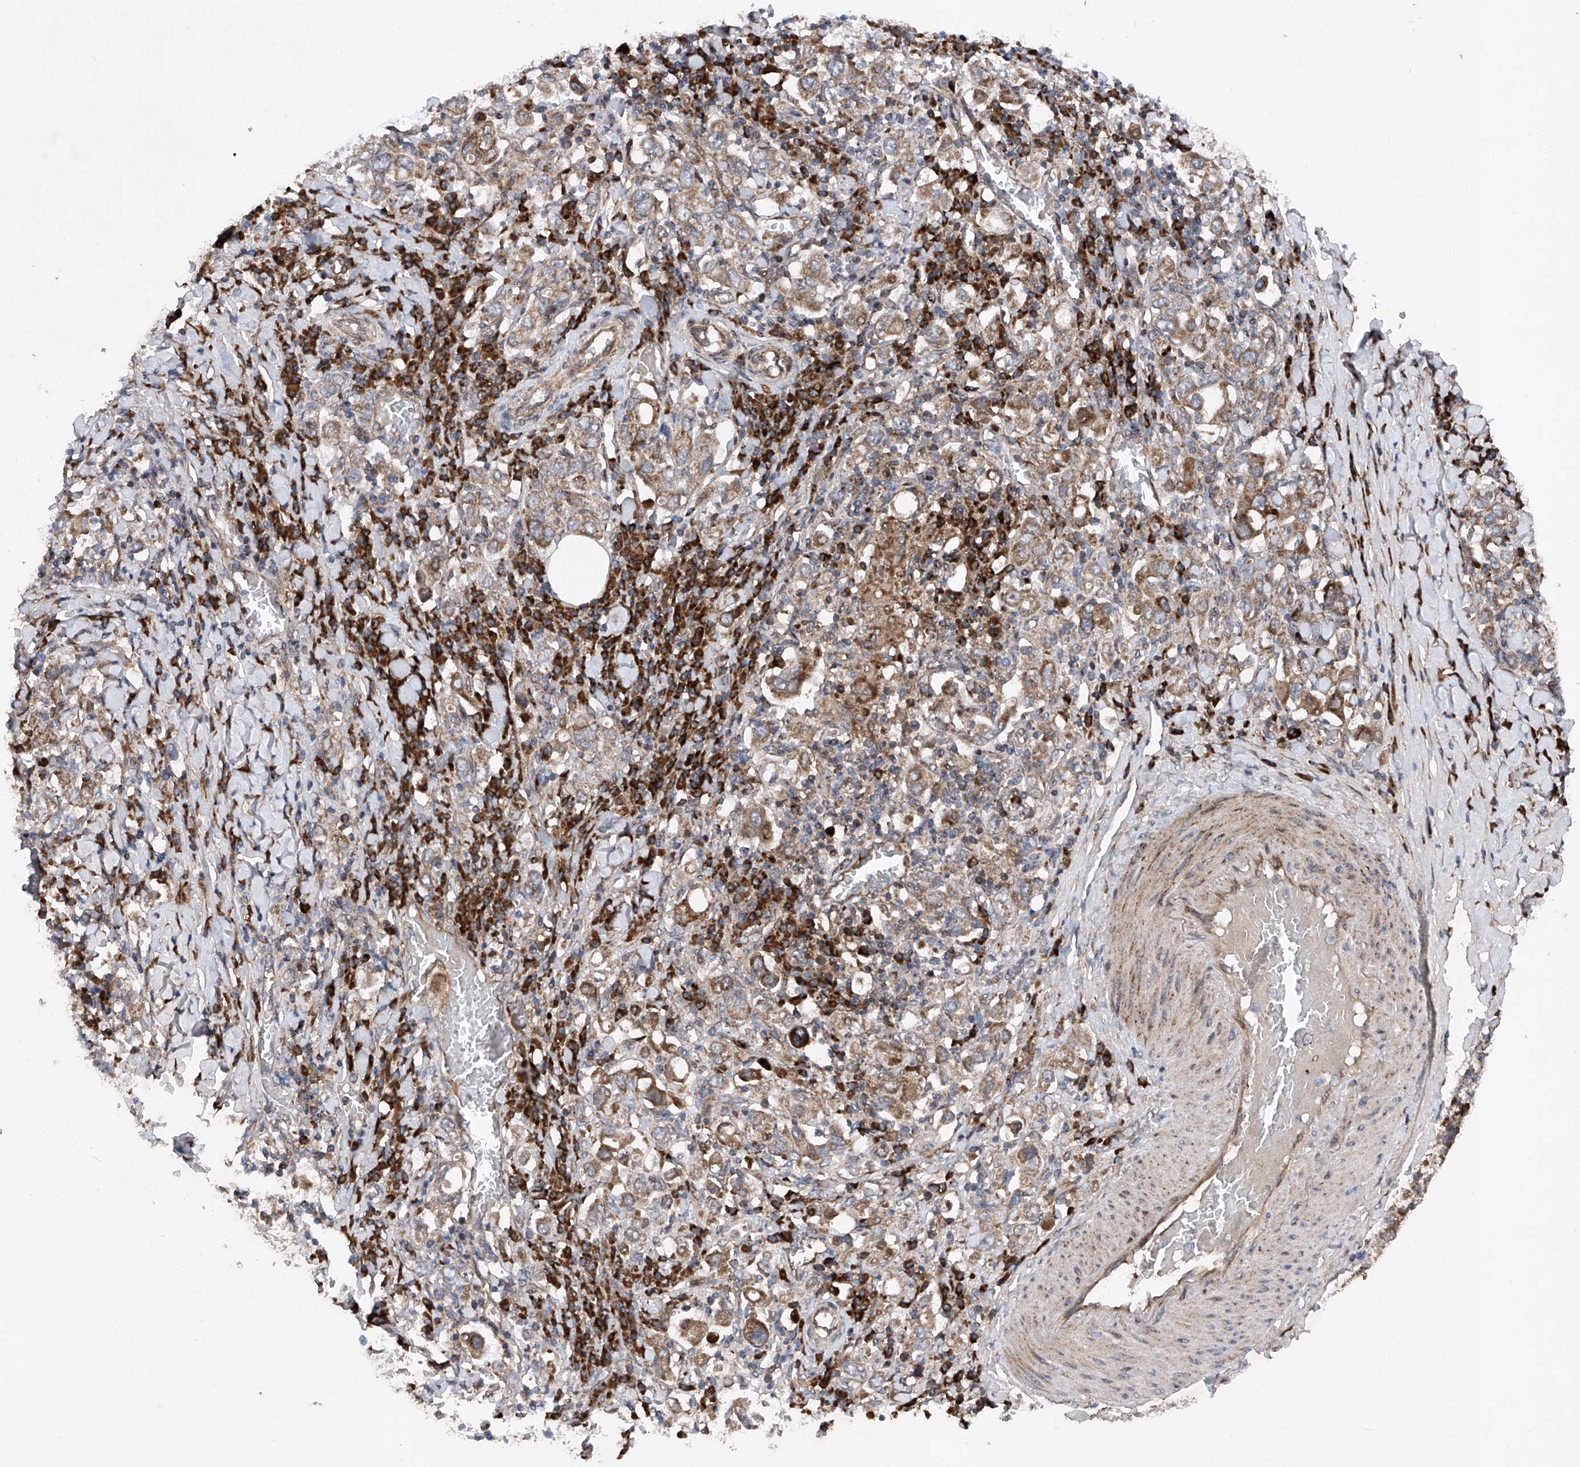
{"staining": {"intensity": "moderate", "quantity": ">75%", "location": "cytoplasmic/membranous"}, "tissue": "stomach cancer", "cell_type": "Tumor cells", "image_type": "cancer", "snomed": [{"axis": "morphology", "description": "Adenocarcinoma, NOS"}, {"axis": "topography", "description": "Stomach, upper"}], "caption": "Stomach cancer (adenocarcinoma) stained with IHC displays moderate cytoplasmic/membranous expression in approximately >75% of tumor cells. (IHC, brightfield microscopy, high magnification).", "gene": "DAD1", "patient": {"sex": "male", "age": 62}}